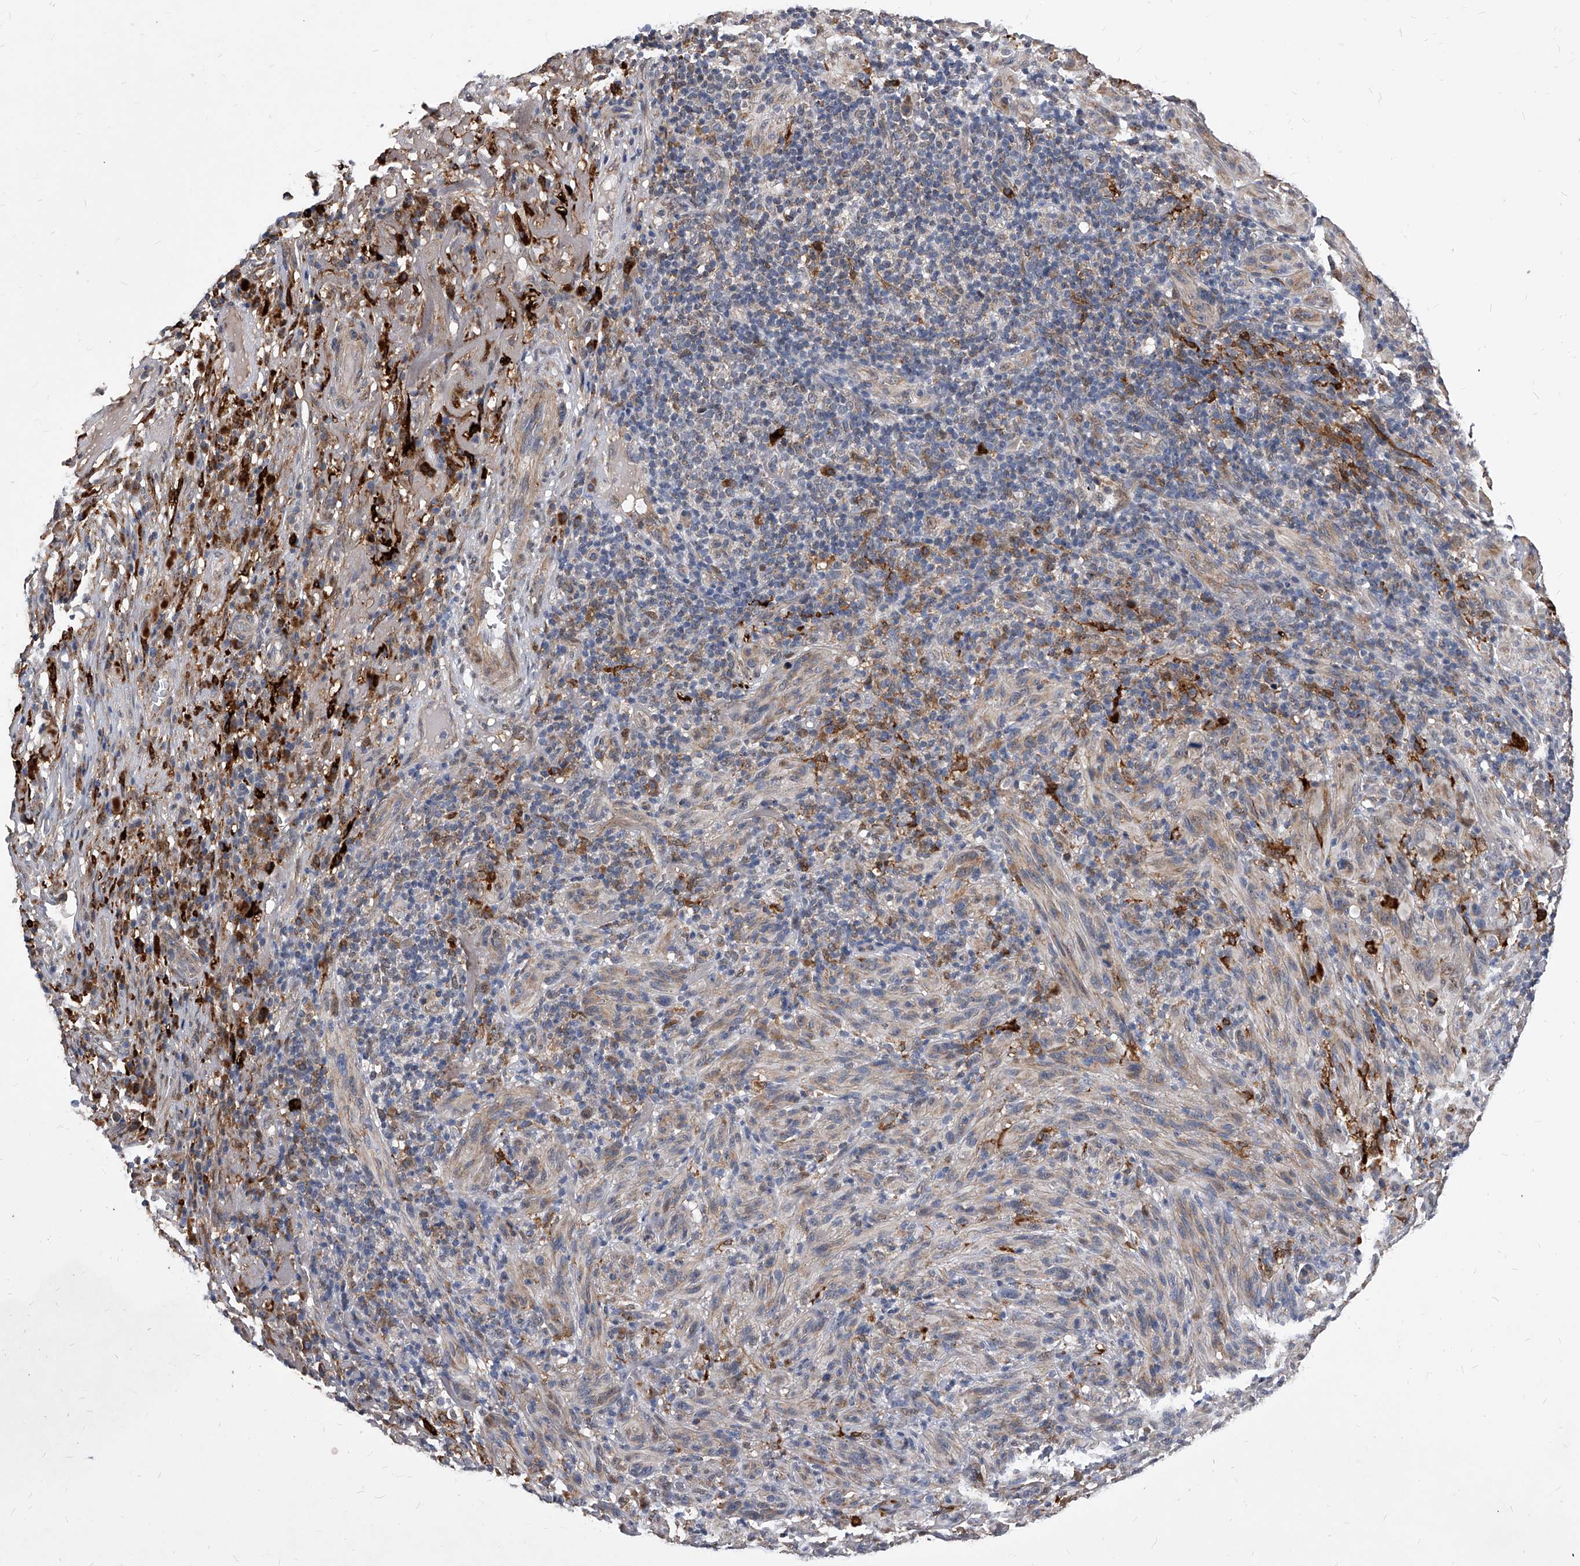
{"staining": {"intensity": "weak", "quantity": "25%-75%", "location": "cytoplasmic/membranous"}, "tissue": "melanoma", "cell_type": "Tumor cells", "image_type": "cancer", "snomed": [{"axis": "morphology", "description": "Malignant melanoma, NOS"}, {"axis": "topography", "description": "Skin of head"}], "caption": "Protein staining by immunohistochemistry (IHC) reveals weak cytoplasmic/membranous expression in about 25%-75% of tumor cells in melanoma.", "gene": "SOBP", "patient": {"sex": "male", "age": 96}}